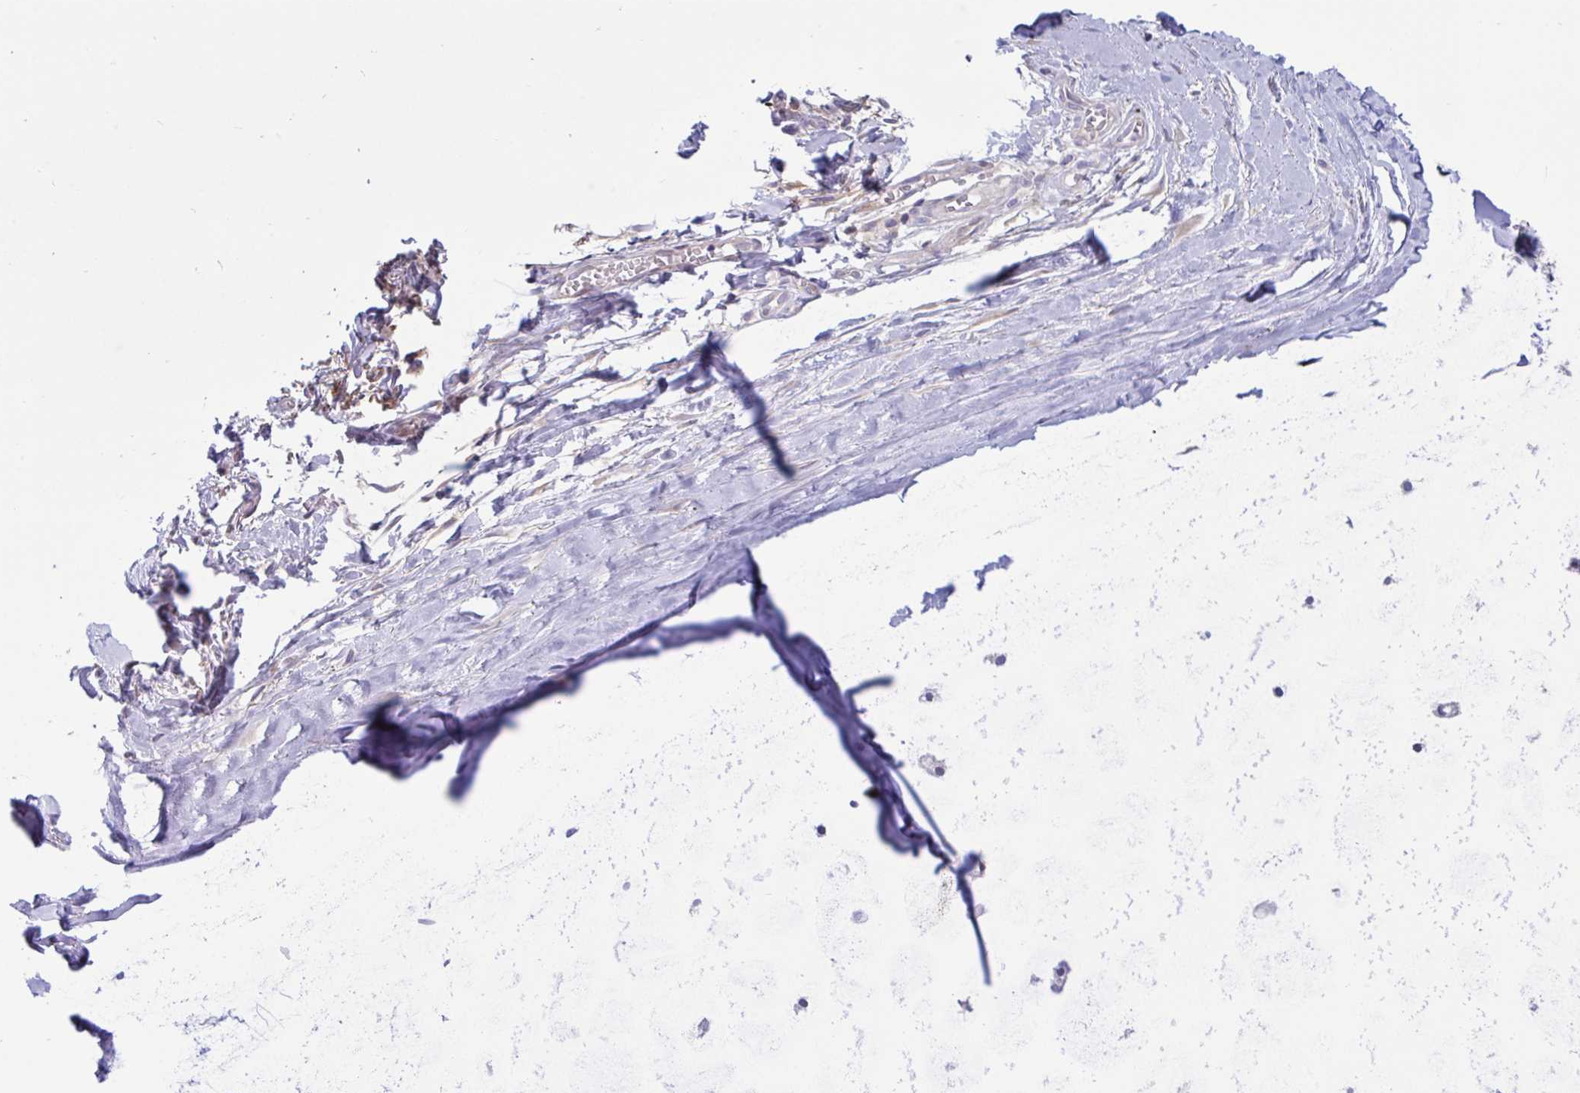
{"staining": {"intensity": "negative", "quantity": "none", "location": "none"}, "tissue": "soft tissue", "cell_type": "Fibroblasts", "image_type": "normal", "snomed": [{"axis": "morphology", "description": "Normal tissue, NOS"}, {"axis": "topography", "description": "Cartilage tissue"}, {"axis": "topography", "description": "Nasopharynx"}, {"axis": "topography", "description": "Thyroid gland"}], "caption": "Image shows no protein expression in fibroblasts of unremarkable soft tissue. (Stains: DAB IHC with hematoxylin counter stain, Microscopy: brightfield microscopy at high magnification).", "gene": "IL37", "patient": {"sex": "male", "age": 63}}